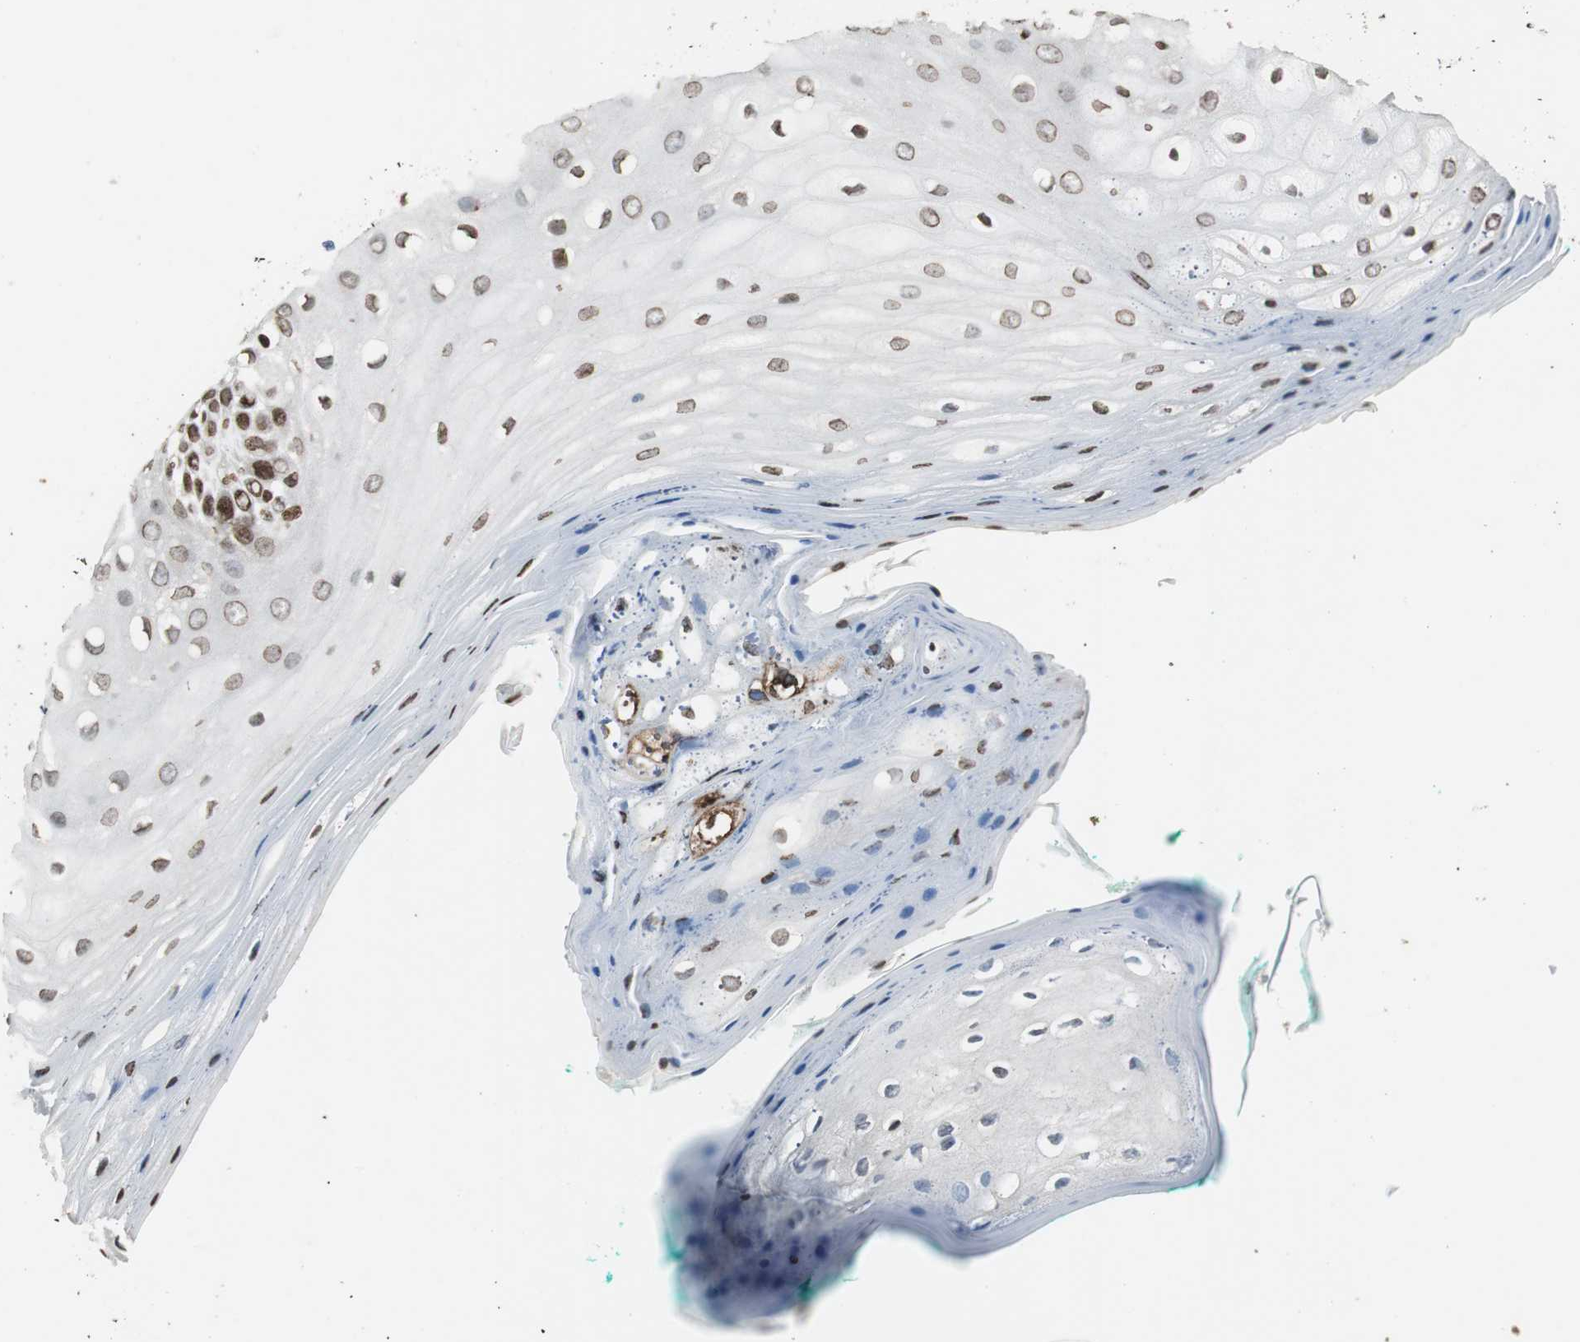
{"staining": {"intensity": "strong", "quantity": ">75%", "location": "nuclear"}, "tissue": "oral mucosa", "cell_type": "Squamous epithelial cells", "image_type": "normal", "snomed": [{"axis": "morphology", "description": "Normal tissue, NOS"}, {"axis": "morphology", "description": "Squamous cell carcinoma, NOS"}, {"axis": "topography", "description": "Skeletal muscle"}, {"axis": "topography", "description": "Oral tissue"}, {"axis": "topography", "description": "Head-Neck"}], "caption": "Strong nuclear positivity for a protein is identified in approximately >75% of squamous epithelial cells of normal oral mucosa using IHC.", "gene": "PAXIP1", "patient": {"sex": "female", "age": 84}}